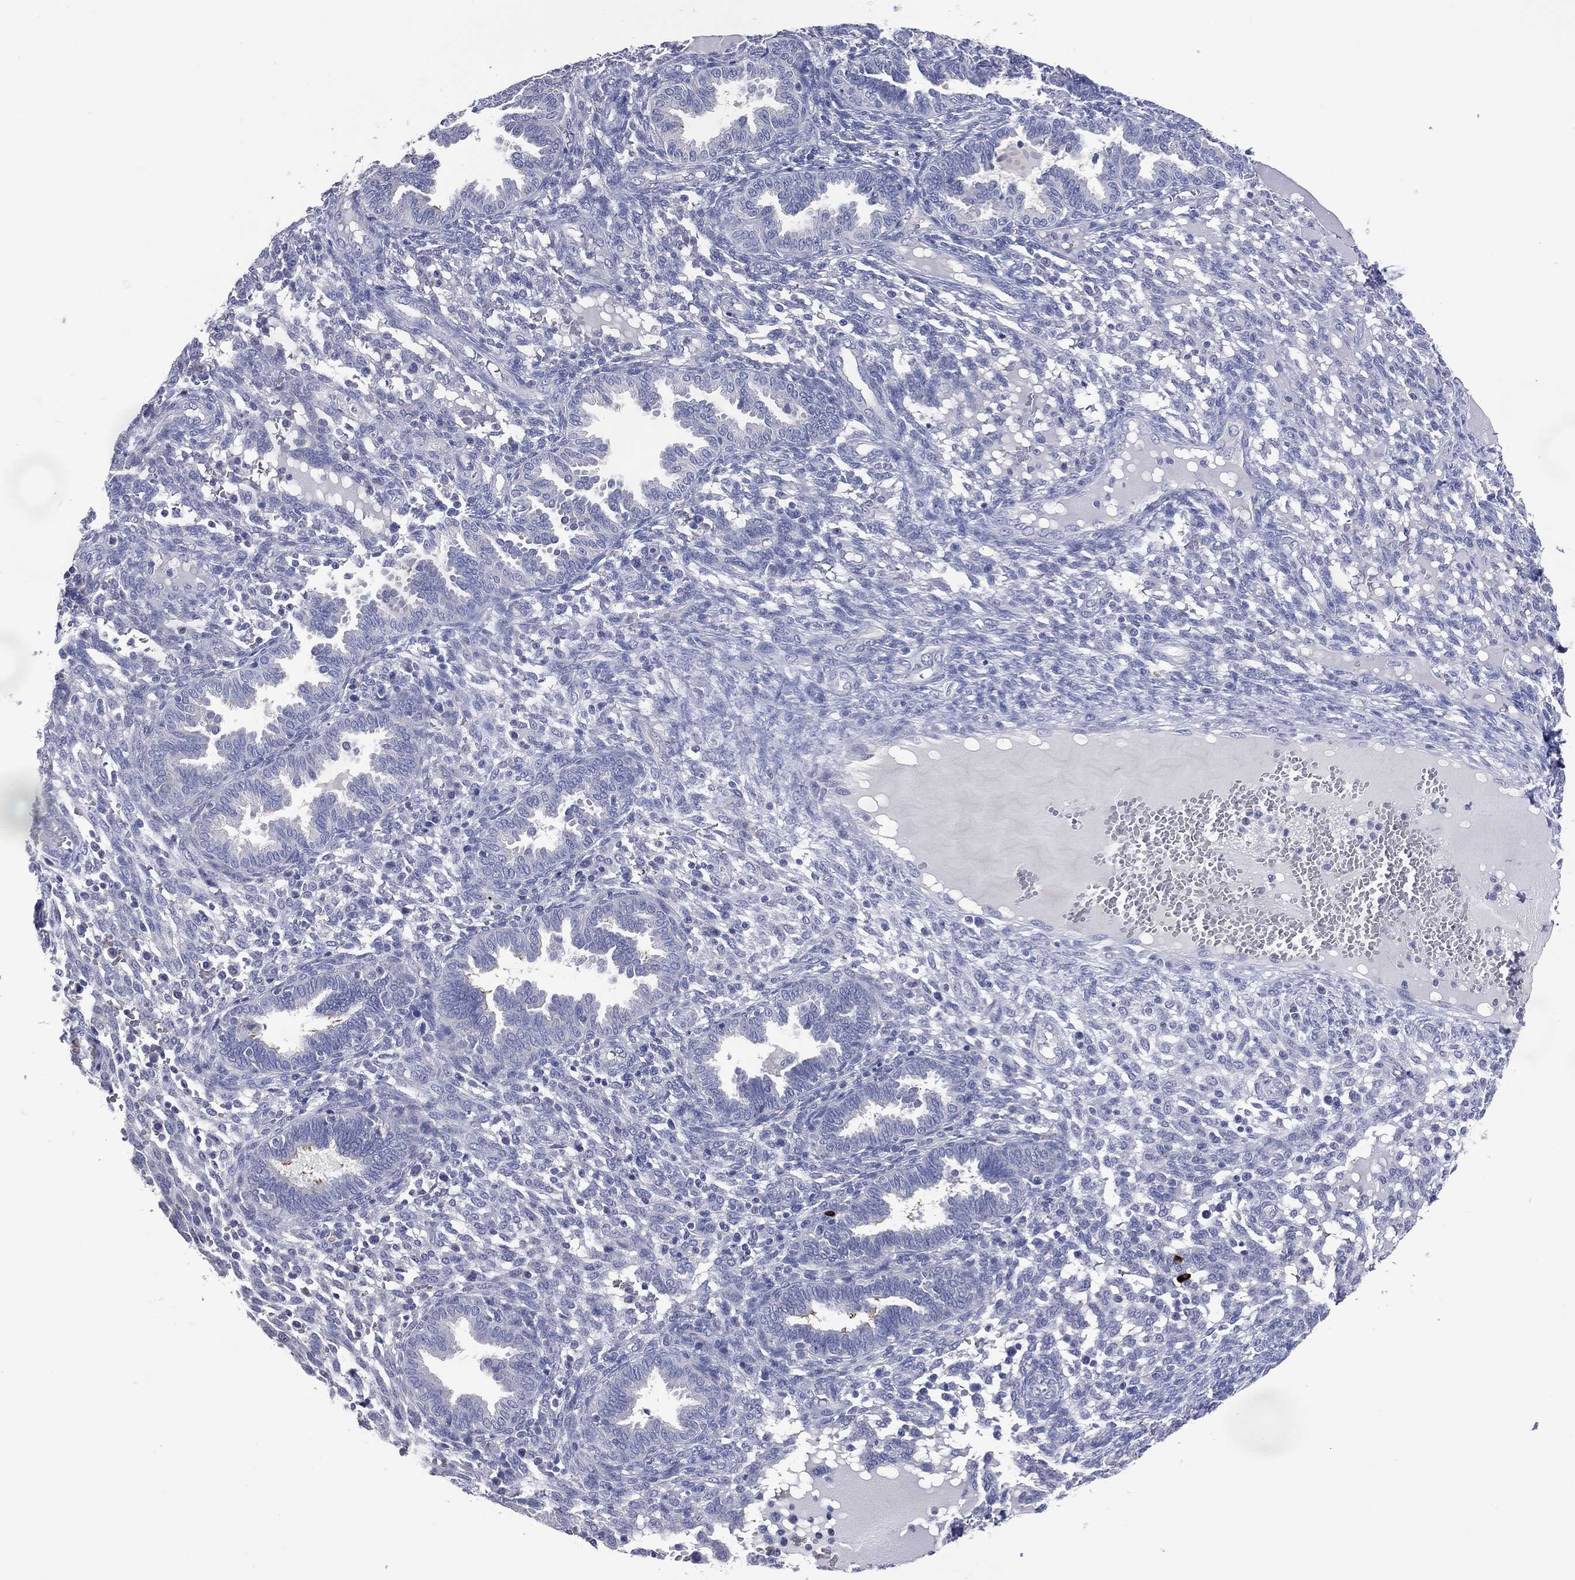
{"staining": {"intensity": "negative", "quantity": "none", "location": "none"}, "tissue": "endometrium", "cell_type": "Cells in endometrial stroma", "image_type": "normal", "snomed": [{"axis": "morphology", "description": "Normal tissue, NOS"}, {"axis": "topography", "description": "Endometrium"}], "caption": "Immunohistochemistry photomicrograph of normal endometrium: human endometrium stained with DAB (3,3'-diaminobenzidine) exhibits no significant protein staining in cells in endometrial stroma.", "gene": "DNAH6", "patient": {"sex": "female", "age": 42}}